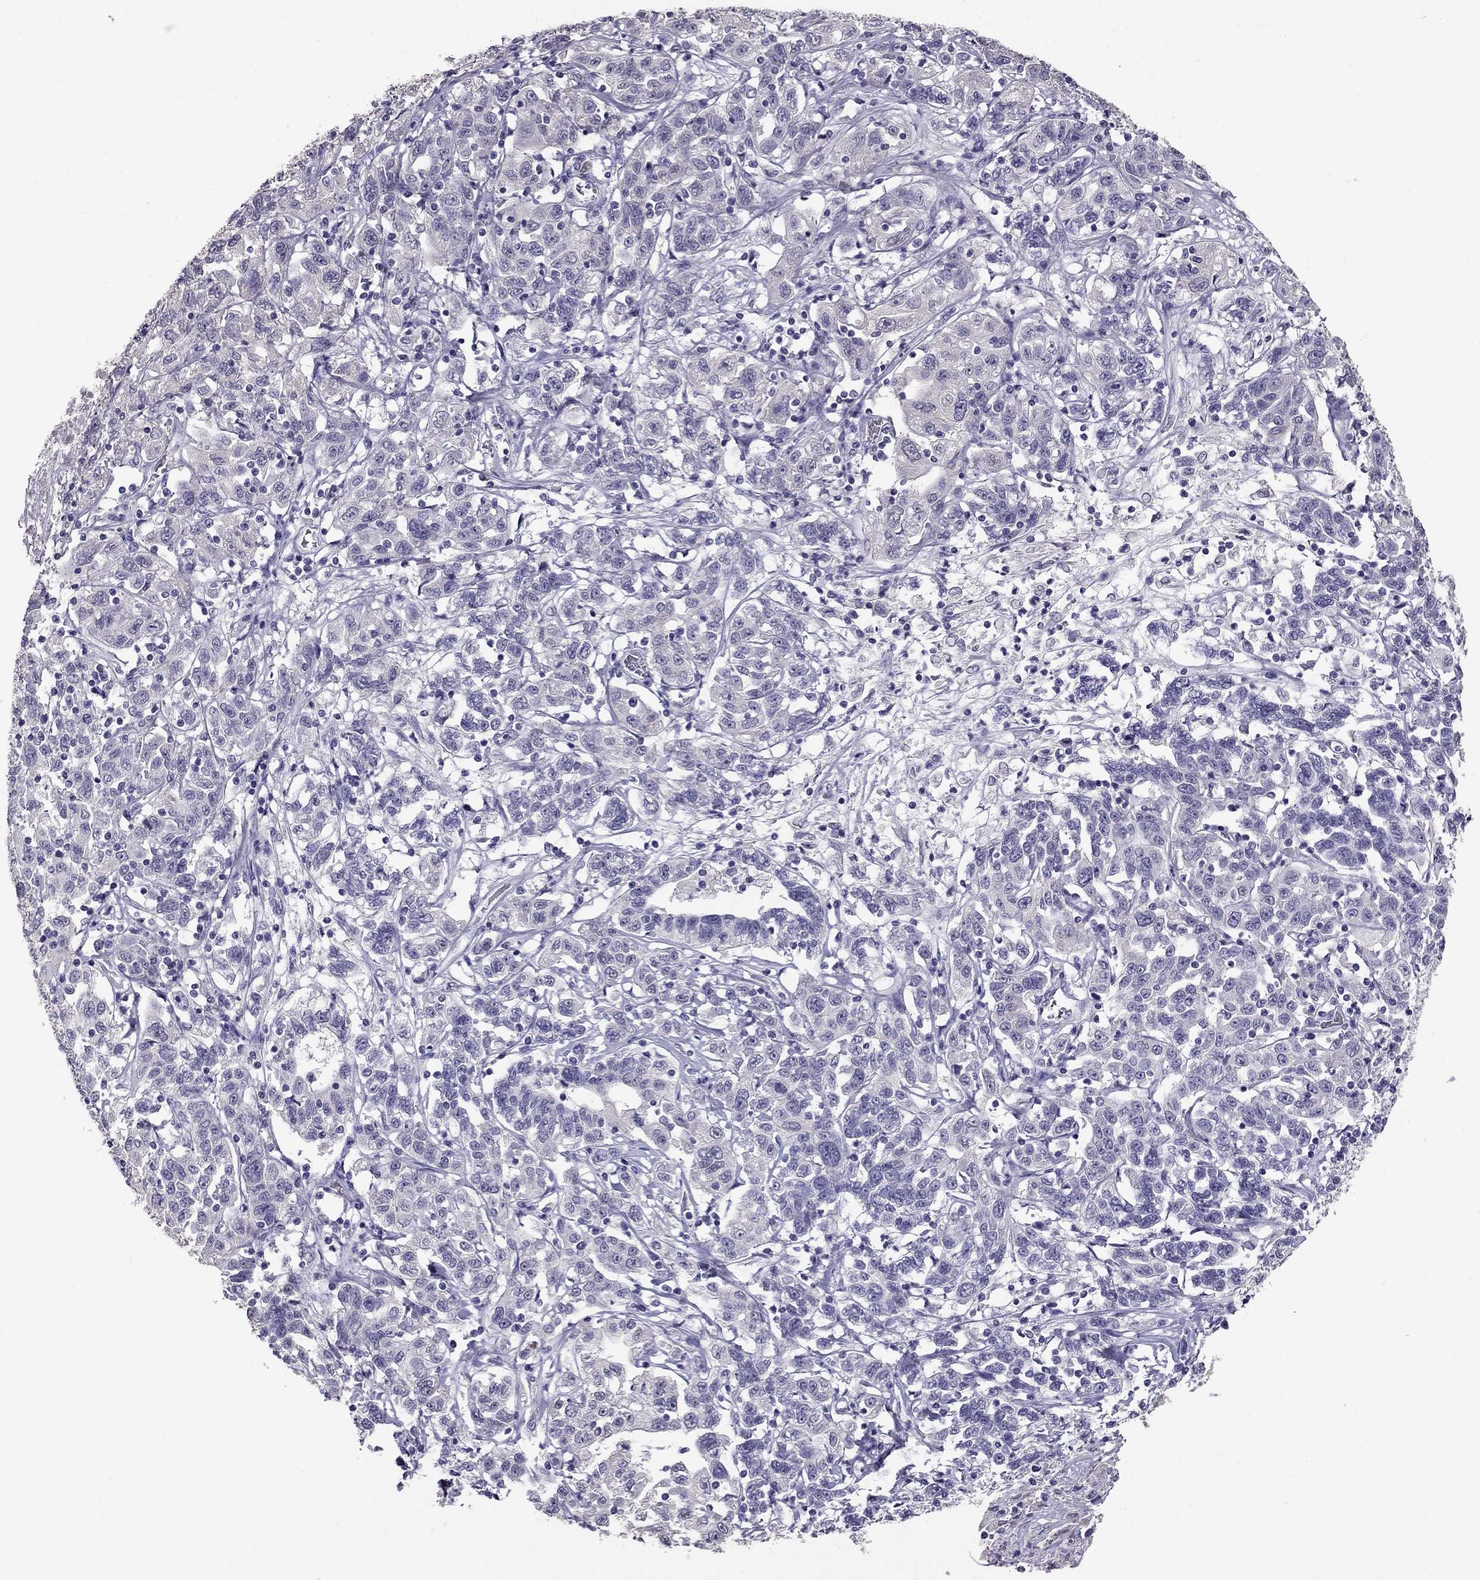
{"staining": {"intensity": "negative", "quantity": "none", "location": "none"}, "tissue": "liver cancer", "cell_type": "Tumor cells", "image_type": "cancer", "snomed": [{"axis": "morphology", "description": "Adenocarcinoma, NOS"}, {"axis": "morphology", "description": "Cholangiocarcinoma"}, {"axis": "topography", "description": "Liver"}], "caption": "Liver cancer was stained to show a protein in brown. There is no significant positivity in tumor cells. (DAB IHC with hematoxylin counter stain).", "gene": "SCG5", "patient": {"sex": "male", "age": 64}}